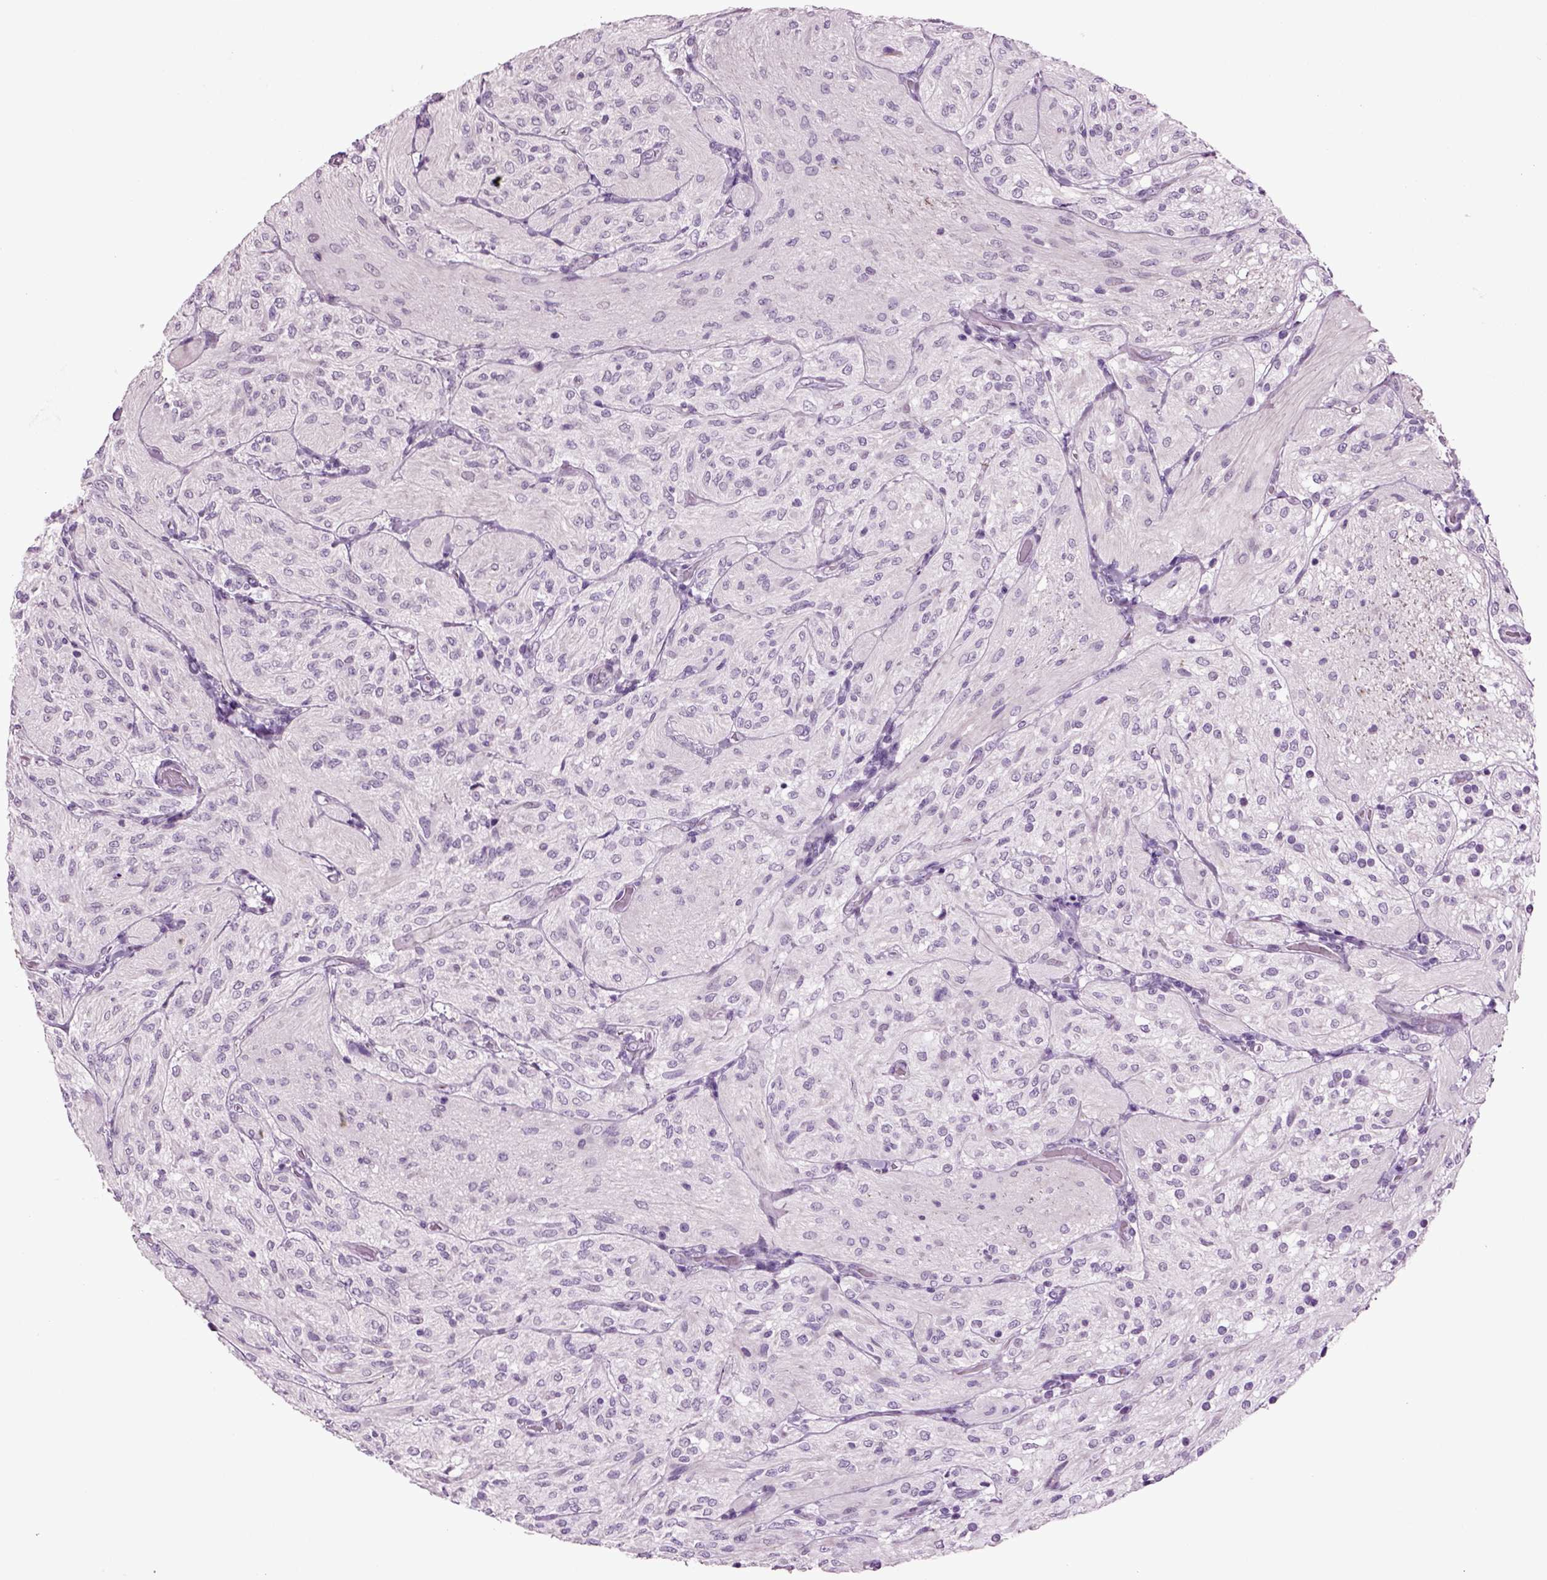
{"staining": {"intensity": "negative", "quantity": "none", "location": "none"}, "tissue": "glioma", "cell_type": "Tumor cells", "image_type": "cancer", "snomed": [{"axis": "morphology", "description": "Glioma, malignant, Low grade"}, {"axis": "topography", "description": "Brain"}], "caption": "Glioma was stained to show a protein in brown. There is no significant staining in tumor cells.", "gene": "SLC17A6", "patient": {"sex": "male", "age": 3}}